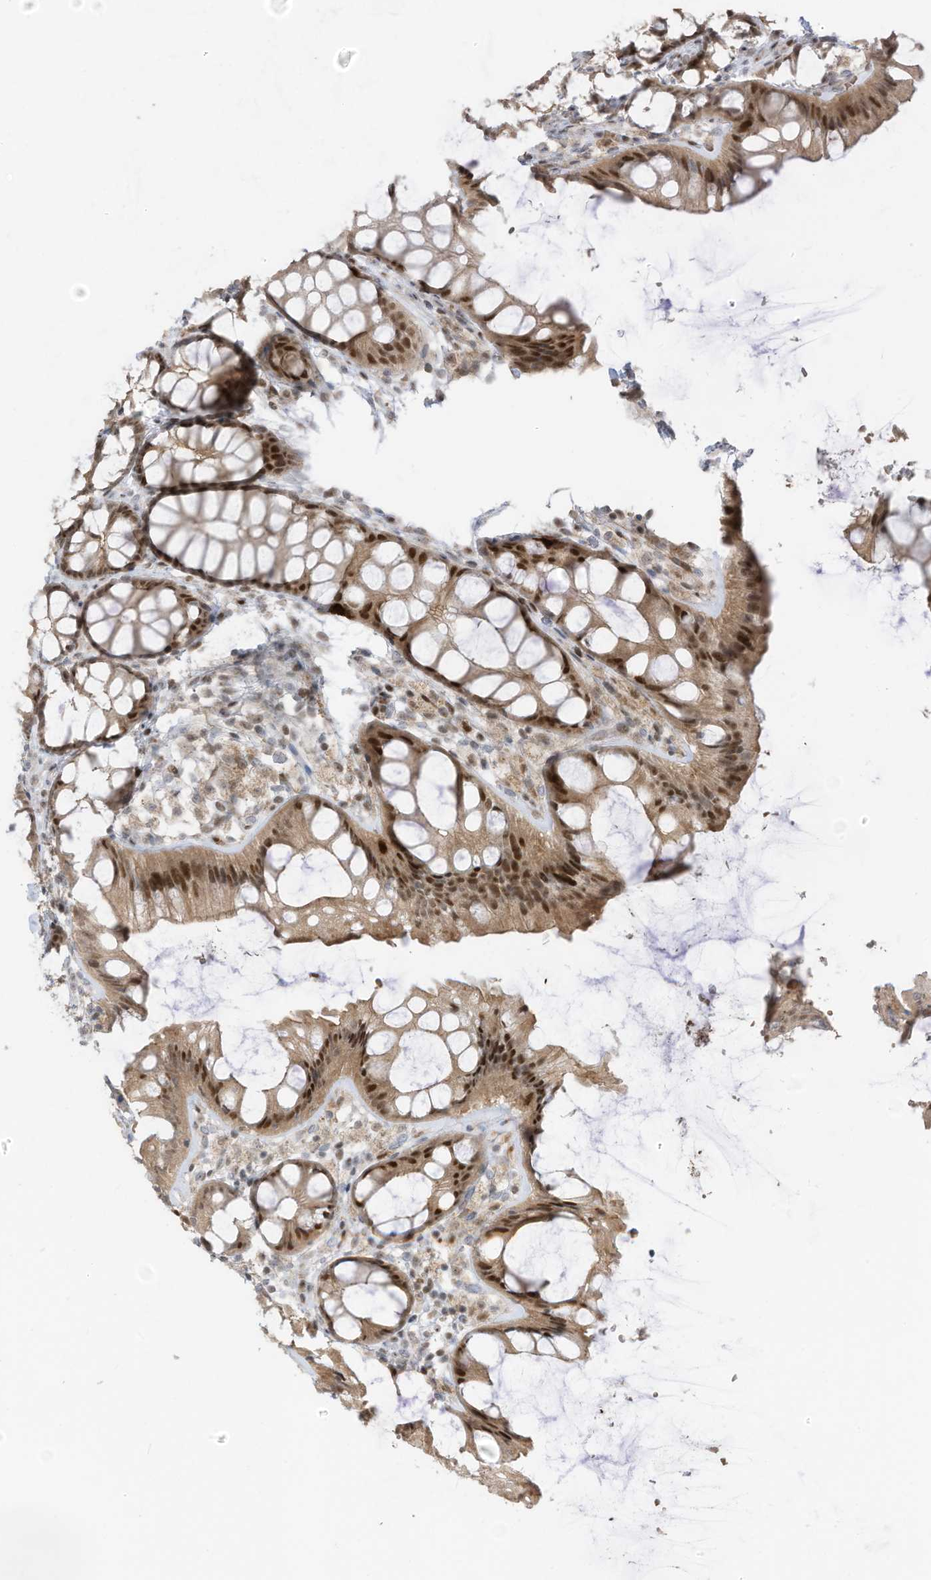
{"staining": {"intensity": "weak", "quantity": ">75%", "location": "nuclear"}, "tissue": "colon", "cell_type": "Endothelial cells", "image_type": "normal", "snomed": [{"axis": "morphology", "description": "Normal tissue, NOS"}, {"axis": "topography", "description": "Colon"}], "caption": "About >75% of endothelial cells in normal colon demonstrate weak nuclear protein positivity as visualized by brown immunohistochemical staining.", "gene": "ZCWPW2", "patient": {"sex": "male", "age": 47}}